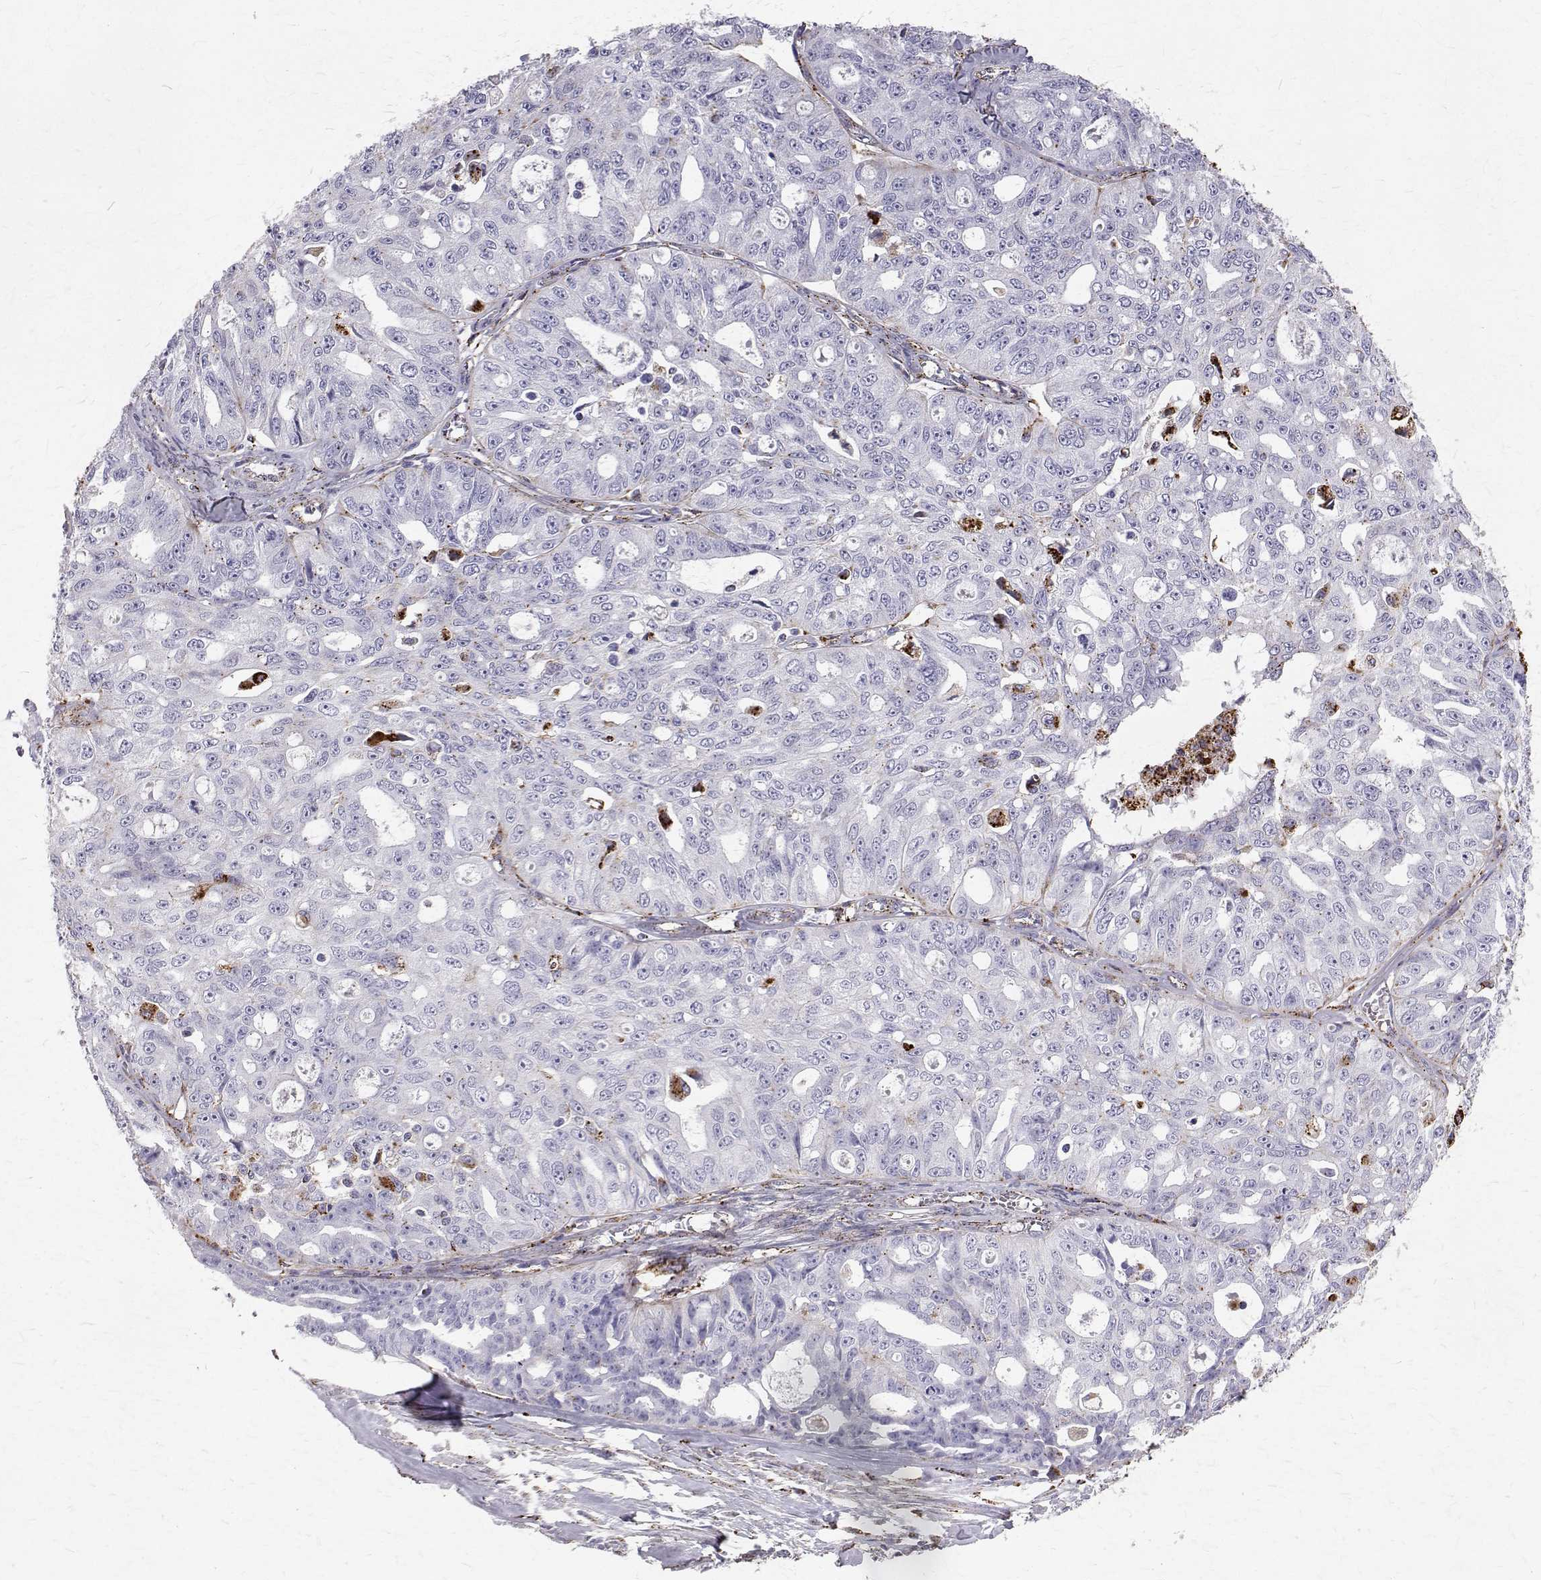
{"staining": {"intensity": "negative", "quantity": "none", "location": "none"}, "tissue": "ovarian cancer", "cell_type": "Tumor cells", "image_type": "cancer", "snomed": [{"axis": "morphology", "description": "Carcinoma, endometroid"}, {"axis": "topography", "description": "Ovary"}], "caption": "Immunohistochemistry micrograph of neoplastic tissue: endometroid carcinoma (ovarian) stained with DAB demonstrates no significant protein positivity in tumor cells.", "gene": "TPP1", "patient": {"sex": "female", "age": 65}}